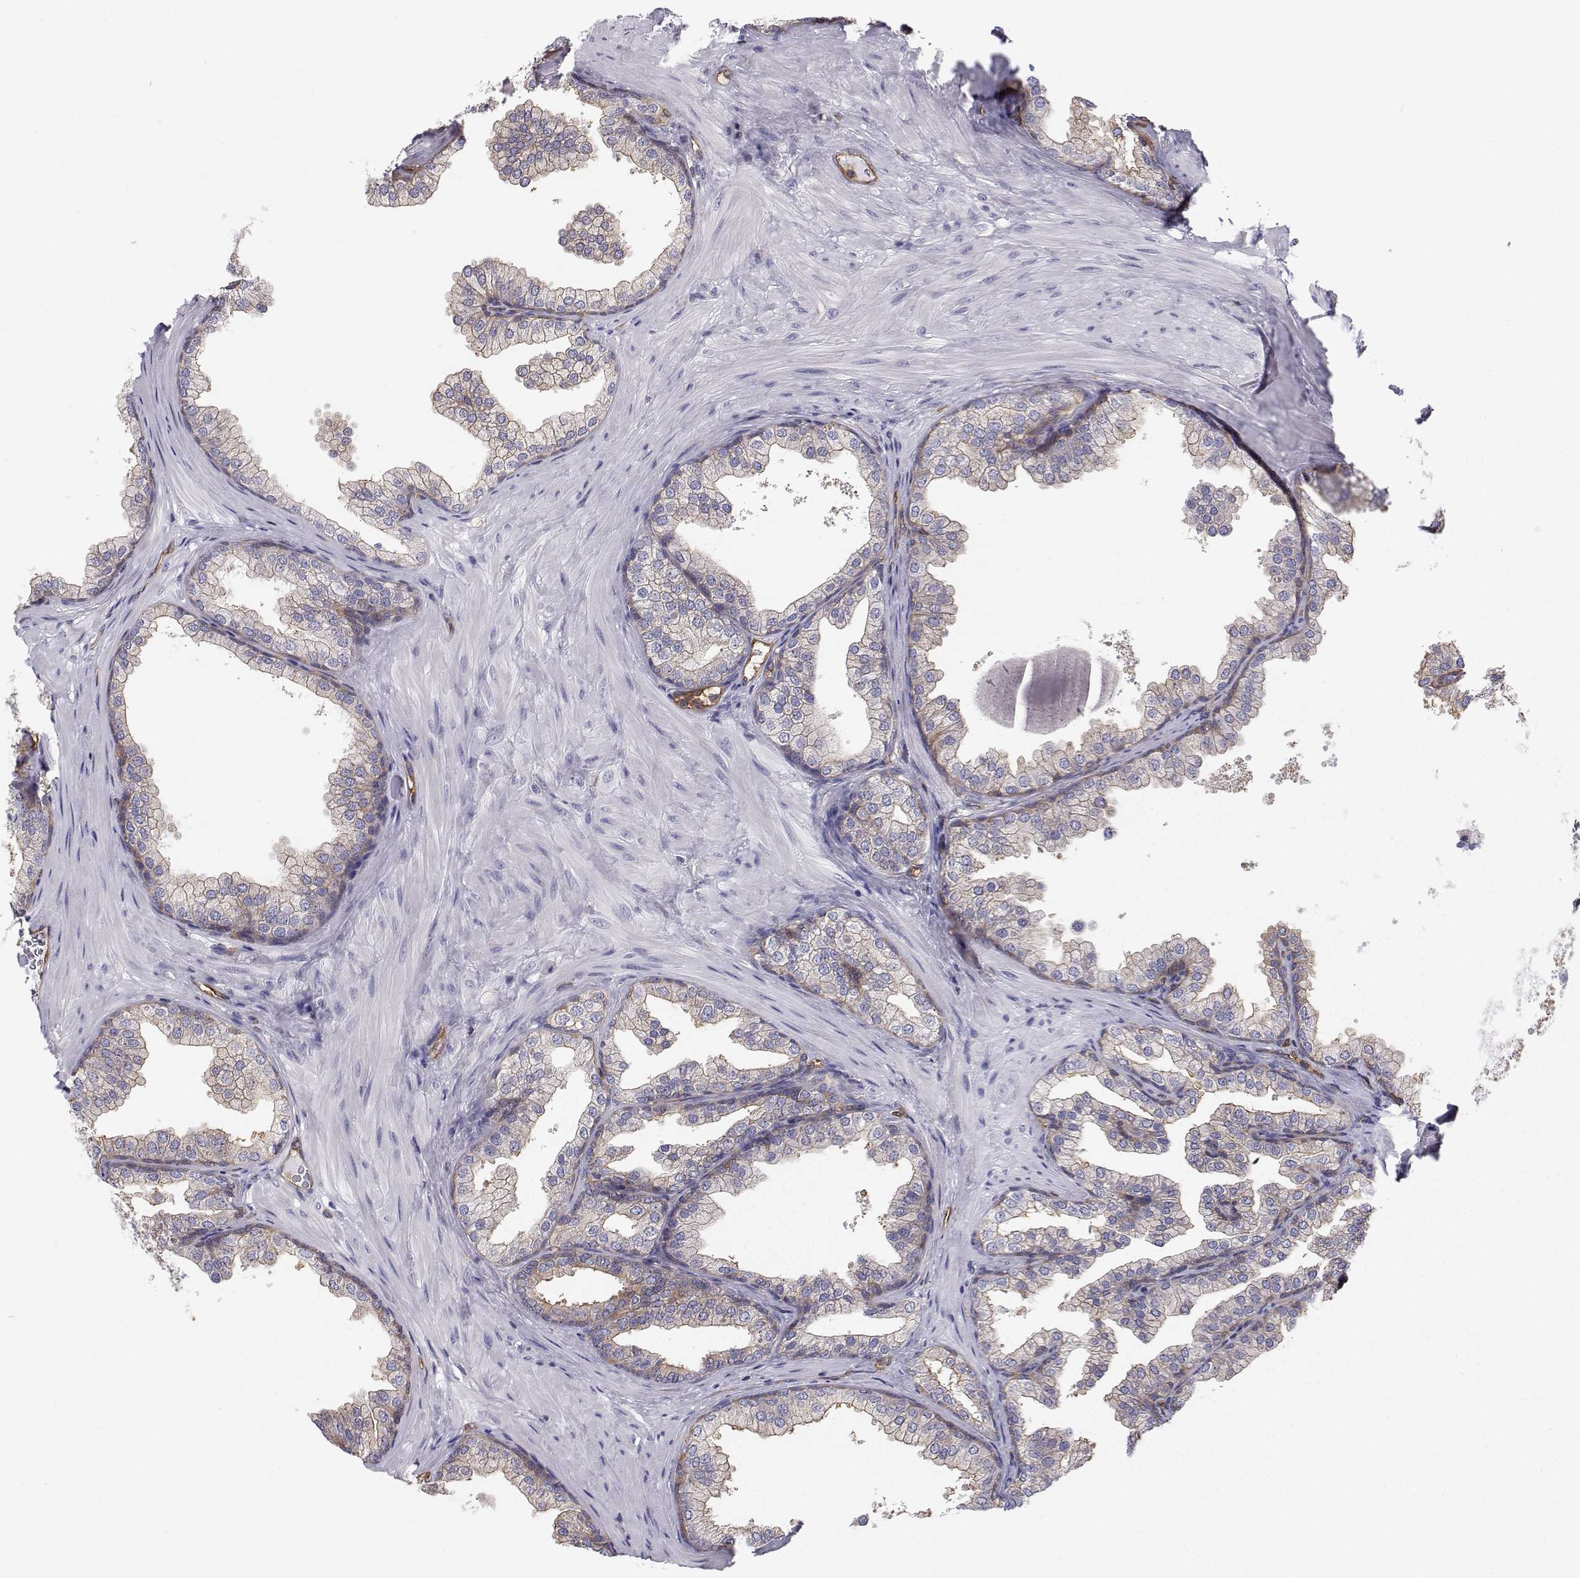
{"staining": {"intensity": "negative", "quantity": "none", "location": "none"}, "tissue": "prostate", "cell_type": "Glandular cells", "image_type": "normal", "snomed": [{"axis": "morphology", "description": "Normal tissue, NOS"}, {"axis": "topography", "description": "Prostate"}], "caption": "Immunohistochemistry photomicrograph of unremarkable prostate: prostate stained with DAB exhibits no significant protein staining in glandular cells.", "gene": "MYH9", "patient": {"sex": "male", "age": 37}}